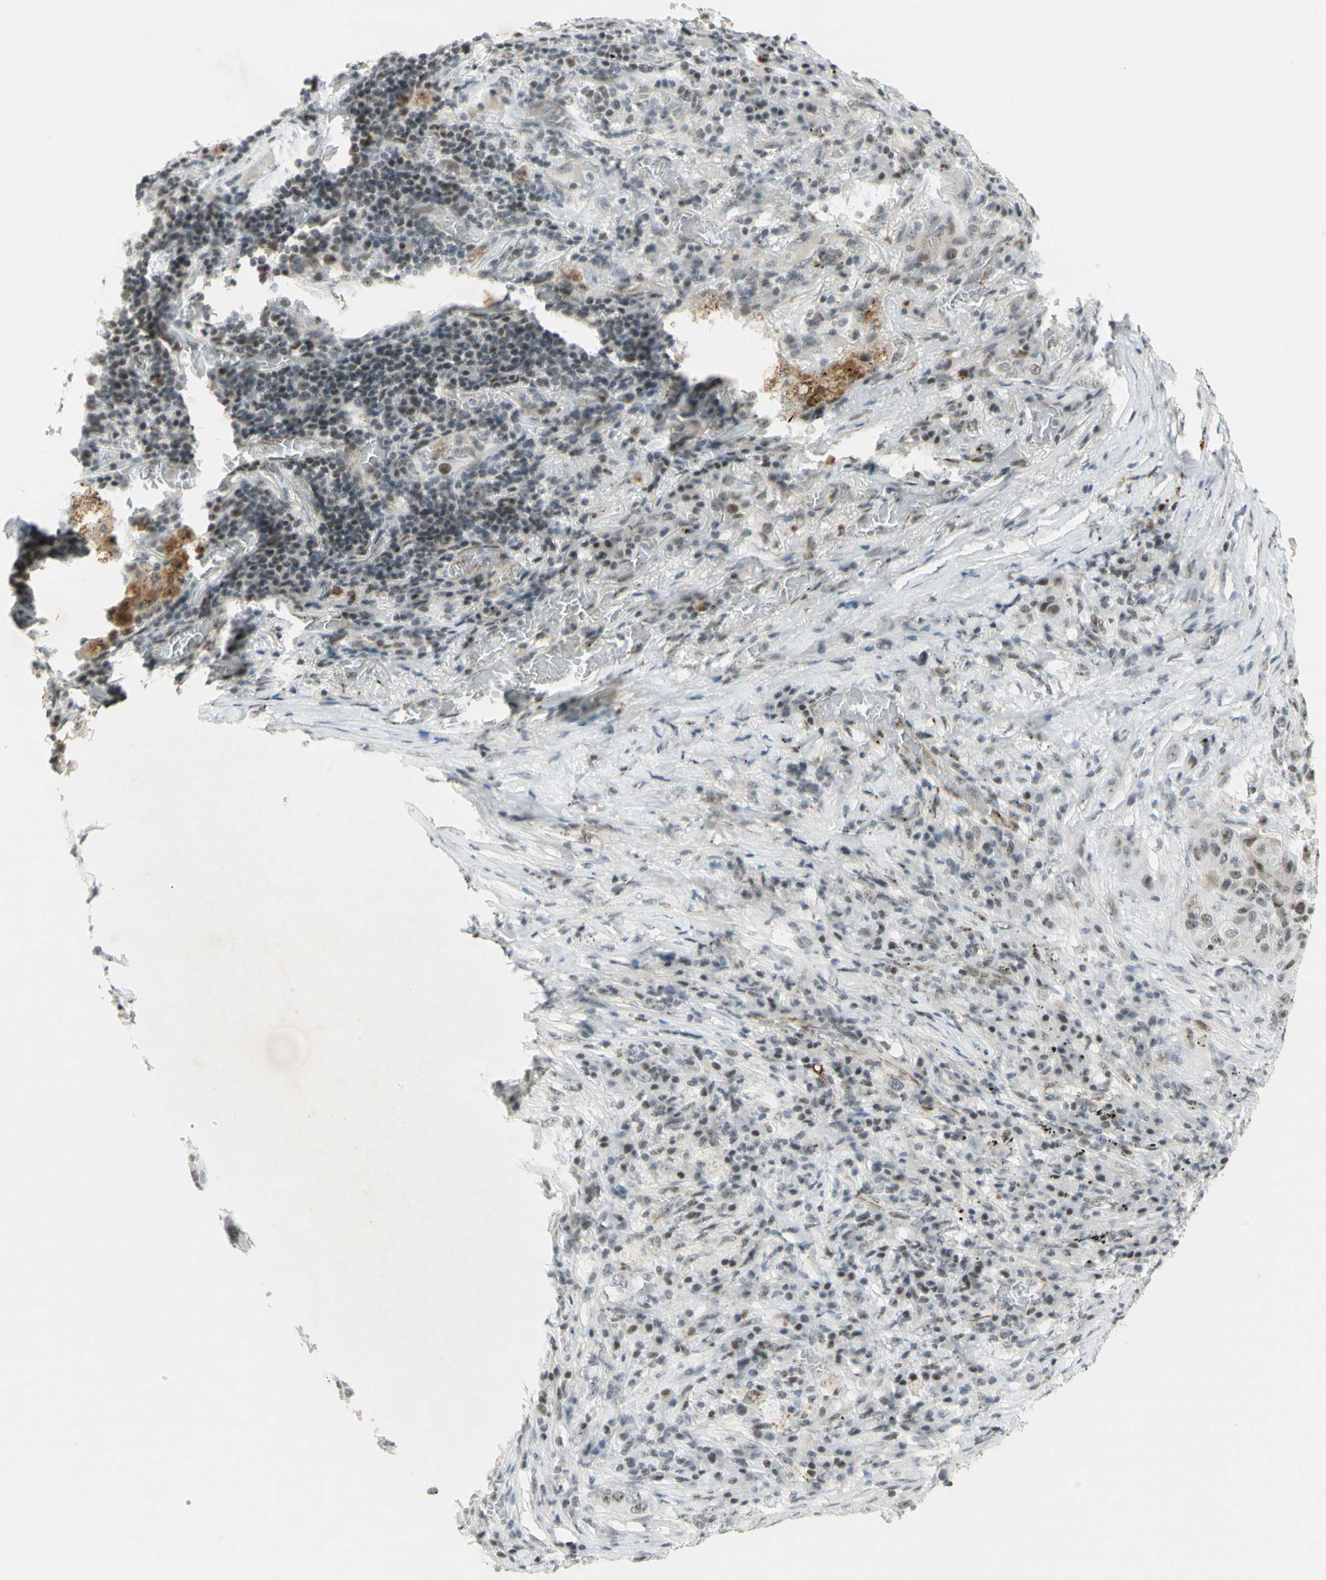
{"staining": {"intensity": "moderate", "quantity": ">75%", "location": "nuclear"}, "tissue": "lung cancer", "cell_type": "Tumor cells", "image_type": "cancer", "snomed": [{"axis": "morphology", "description": "Squamous cell carcinoma, NOS"}, {"axis": "topography", "description": "Lung"}], "caption": "Immunohistochemistry (IHC) of human lung cancer (squamous cell carcinoma) reveals medium levels of moderate nuclear expression in about >75% of tumor cells.", "gene": "IRF1", "patient": {"sex": "male", "age": 57}}